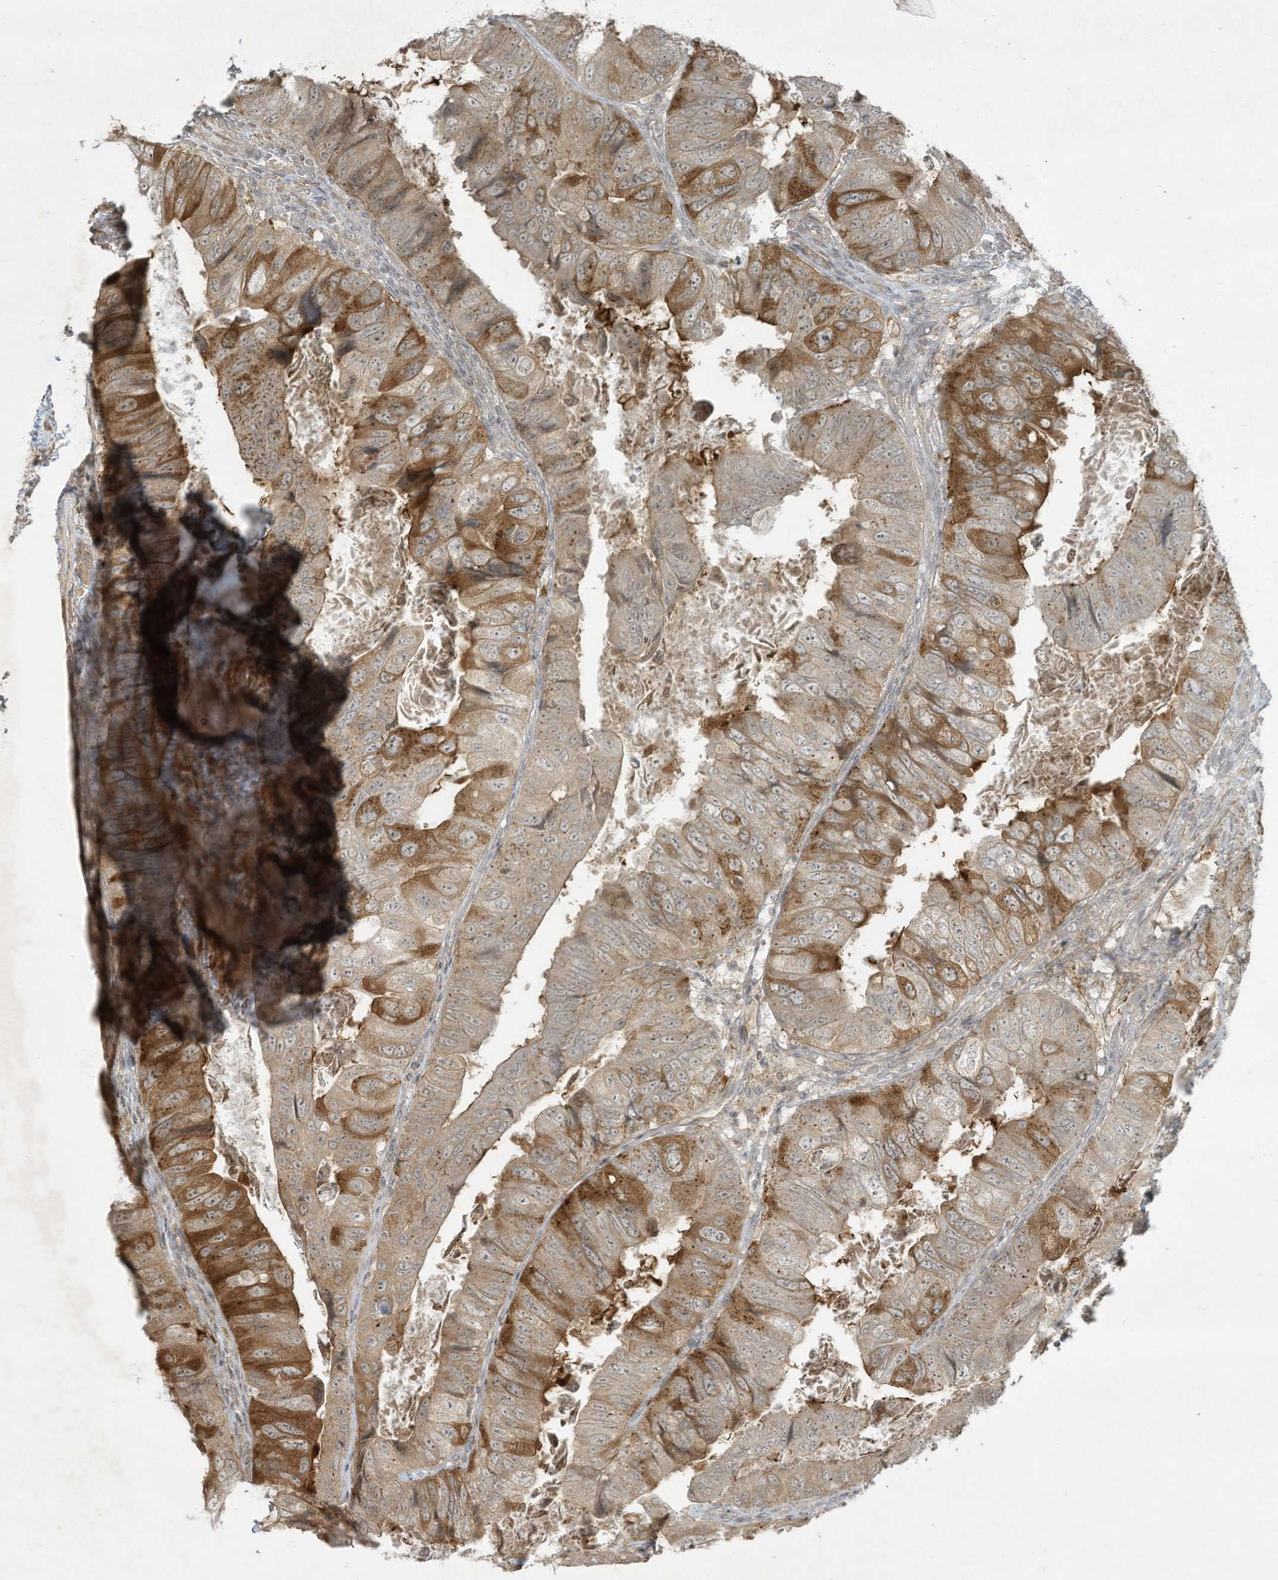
{"staining": {"intensity": "moderate", "quantity": "25%-75%", "location": "cytoplasmic/membranous"}, "tissue": "colorectal cancer", "cell_type": "Tumor cells", "image_type": "cancer", "snomed": [{"axis": "morphology", "description": "Adenocarcinoma, NOS"}, {"axis": "topography", "description": "Rectum"}], "caption": "This is a photomicrograph of immunohistochemistry staining of colorectal cancer (adenocarcinoma), which shows moderate positivity in the cytoplasmic/membranous of tumor cells.", "gene": "ZNF263", "patient": {"sex": "male", "age": 63}}